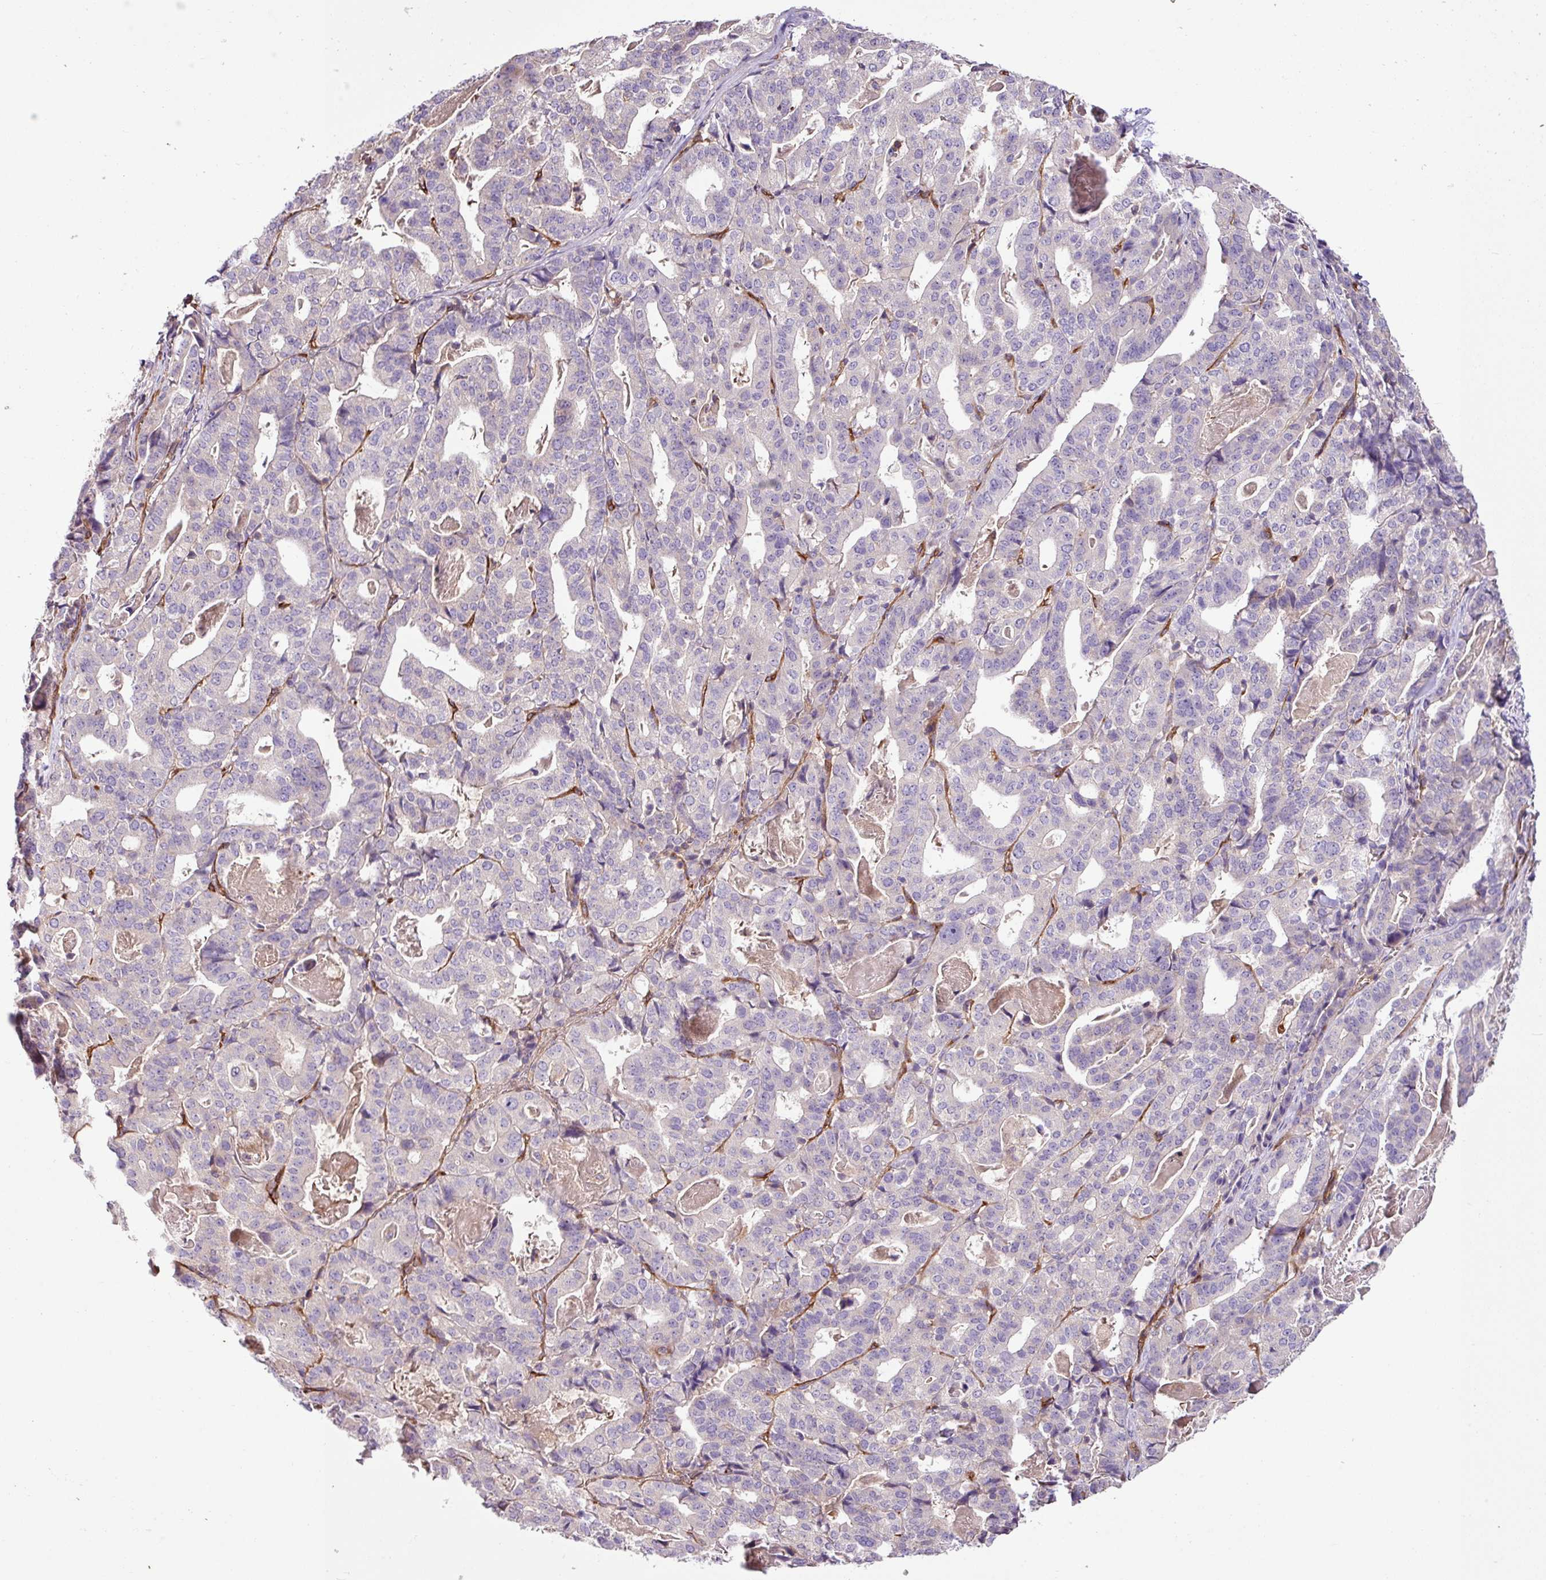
{"staining": {"intensity": "negative", "quantity": "none", "location": "none"}, "tissue": "stomach cancer", "cell_type": "Tumor cells", "image_type": "cancer", "snomed": [{"axis": "morphology", "description": "Adenocarcinoma, NOS"}, {"axis": "topography", "description": "Stomach"}], "caption": "Immunohistochemical staining of adenocarcinoma (stomach) shows no significant expression in tumor cells.", "gene": "ZNF106", "patient": {"sex": "male", "age": 48}}